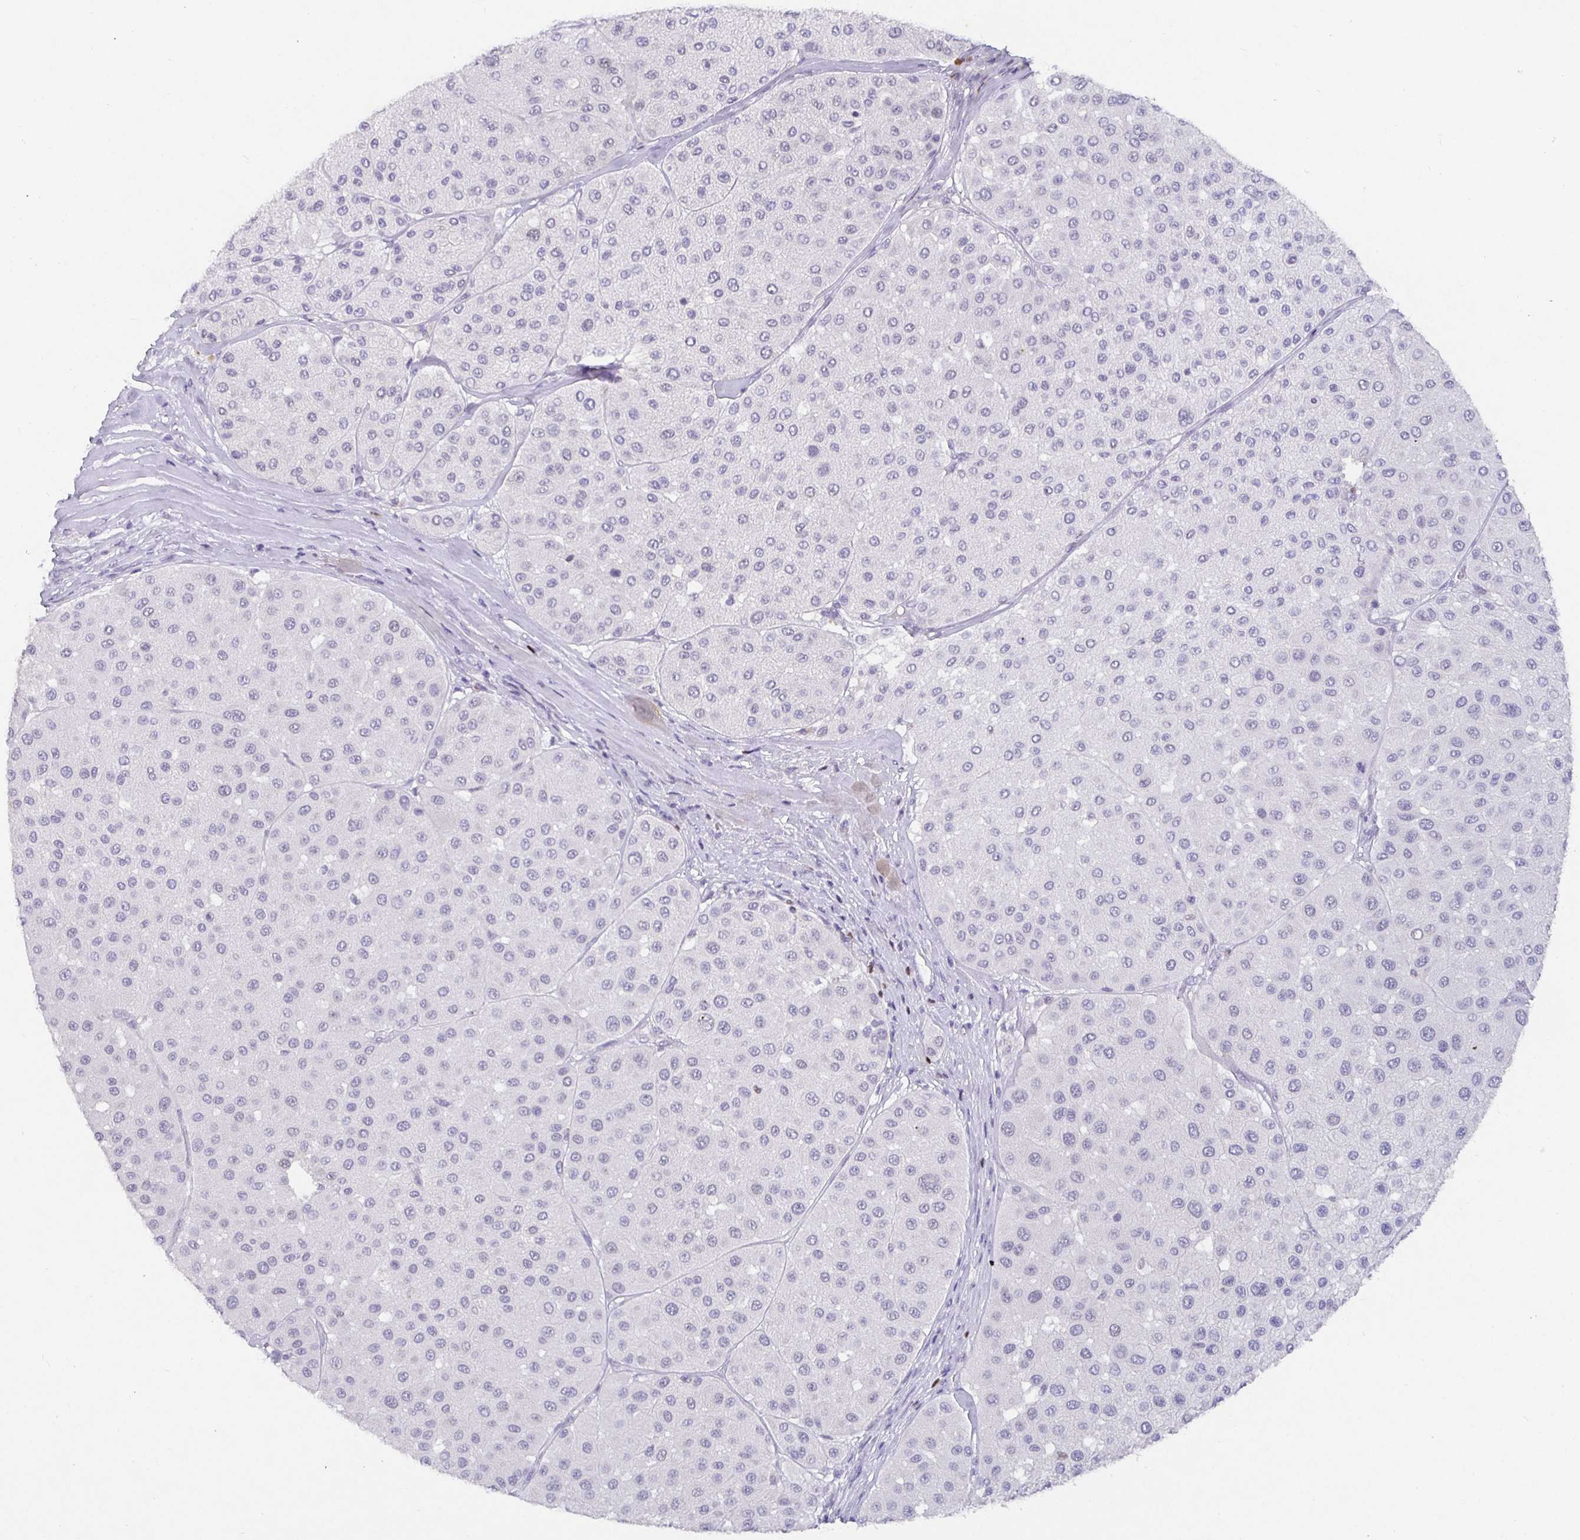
{"staining": {"intensity": "negative", "quantity": "none", "location": "none"}, "tissue": "melanoma", "cell_type": "Tumor cells", "image_type": "cancer", "snomed": [{"axis": "morphology", "description": "Malignant melanoma, Metastatic site"}, {"axis": "topography", "description": "Smooth muscle"}], "caption": "Human malignant melanoma (metastatic site) stained for a protein using IHC reveals no staining in tumor cells.", "gene": "SATB1", "patient": {"sex": "male", "age": 41}}